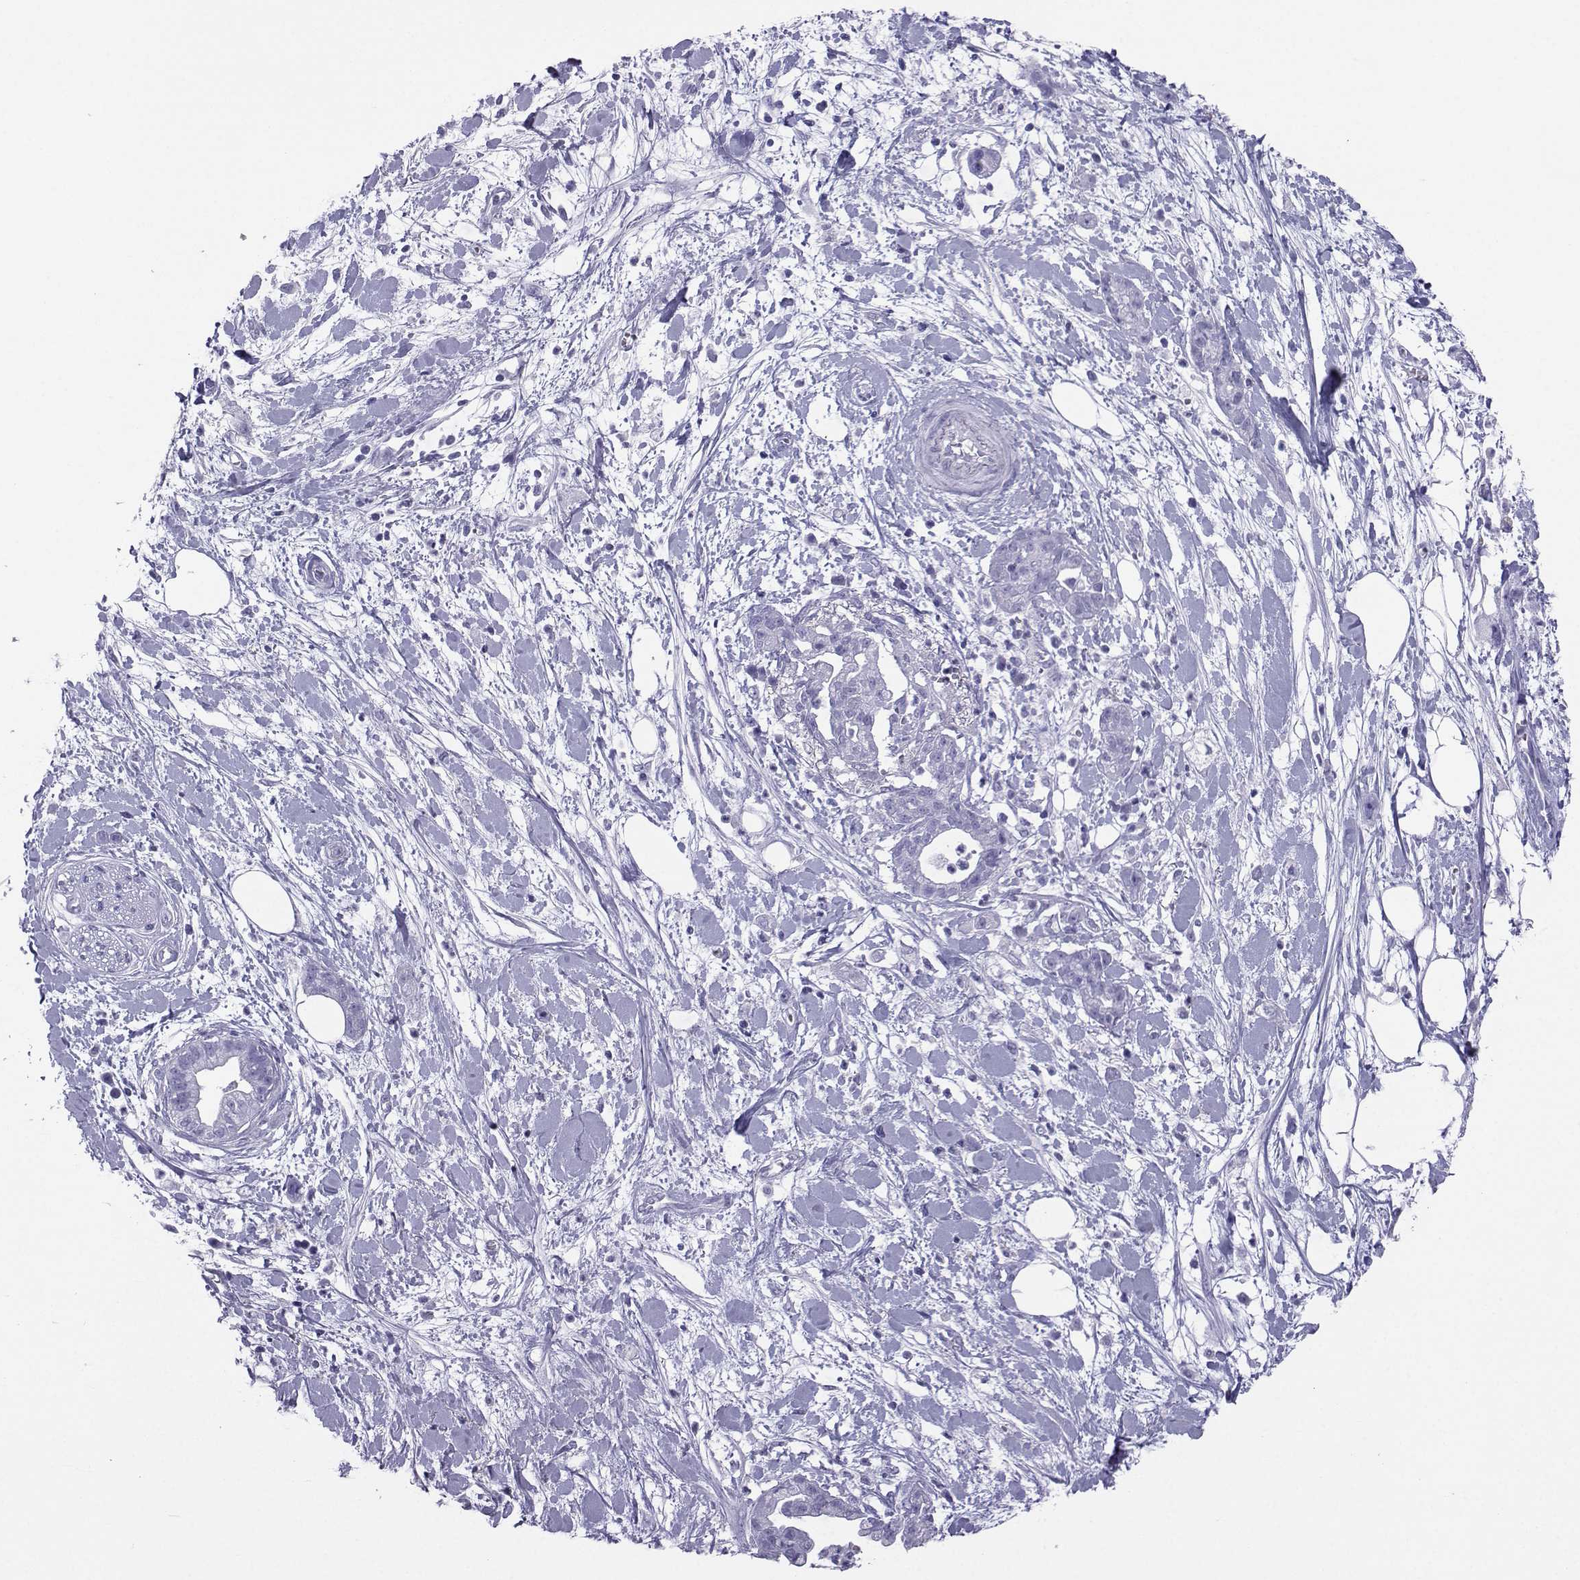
{"staining": {"intensity": "negative", "quantity": "none", "location": "none"}, "tissue": "pancreatic cancer", "cell_type": "Tumor cells", "image_type": "cancer", "snomed": [{"axis": "morphology", "description": "Normal tissue, NOS"}, {"axis": "morphology", "description": "Adenocarcinoma, NOS"}, {"axis": "topography", "description": "Lymph node"}, {"axis": "topography", "description": "Pancreas"}], "caption": "There is no significant expression in tumor cells of pancreatic cancer.", "gene": "LORICRIN", "patient": {"sex": "female", "age": 58}}